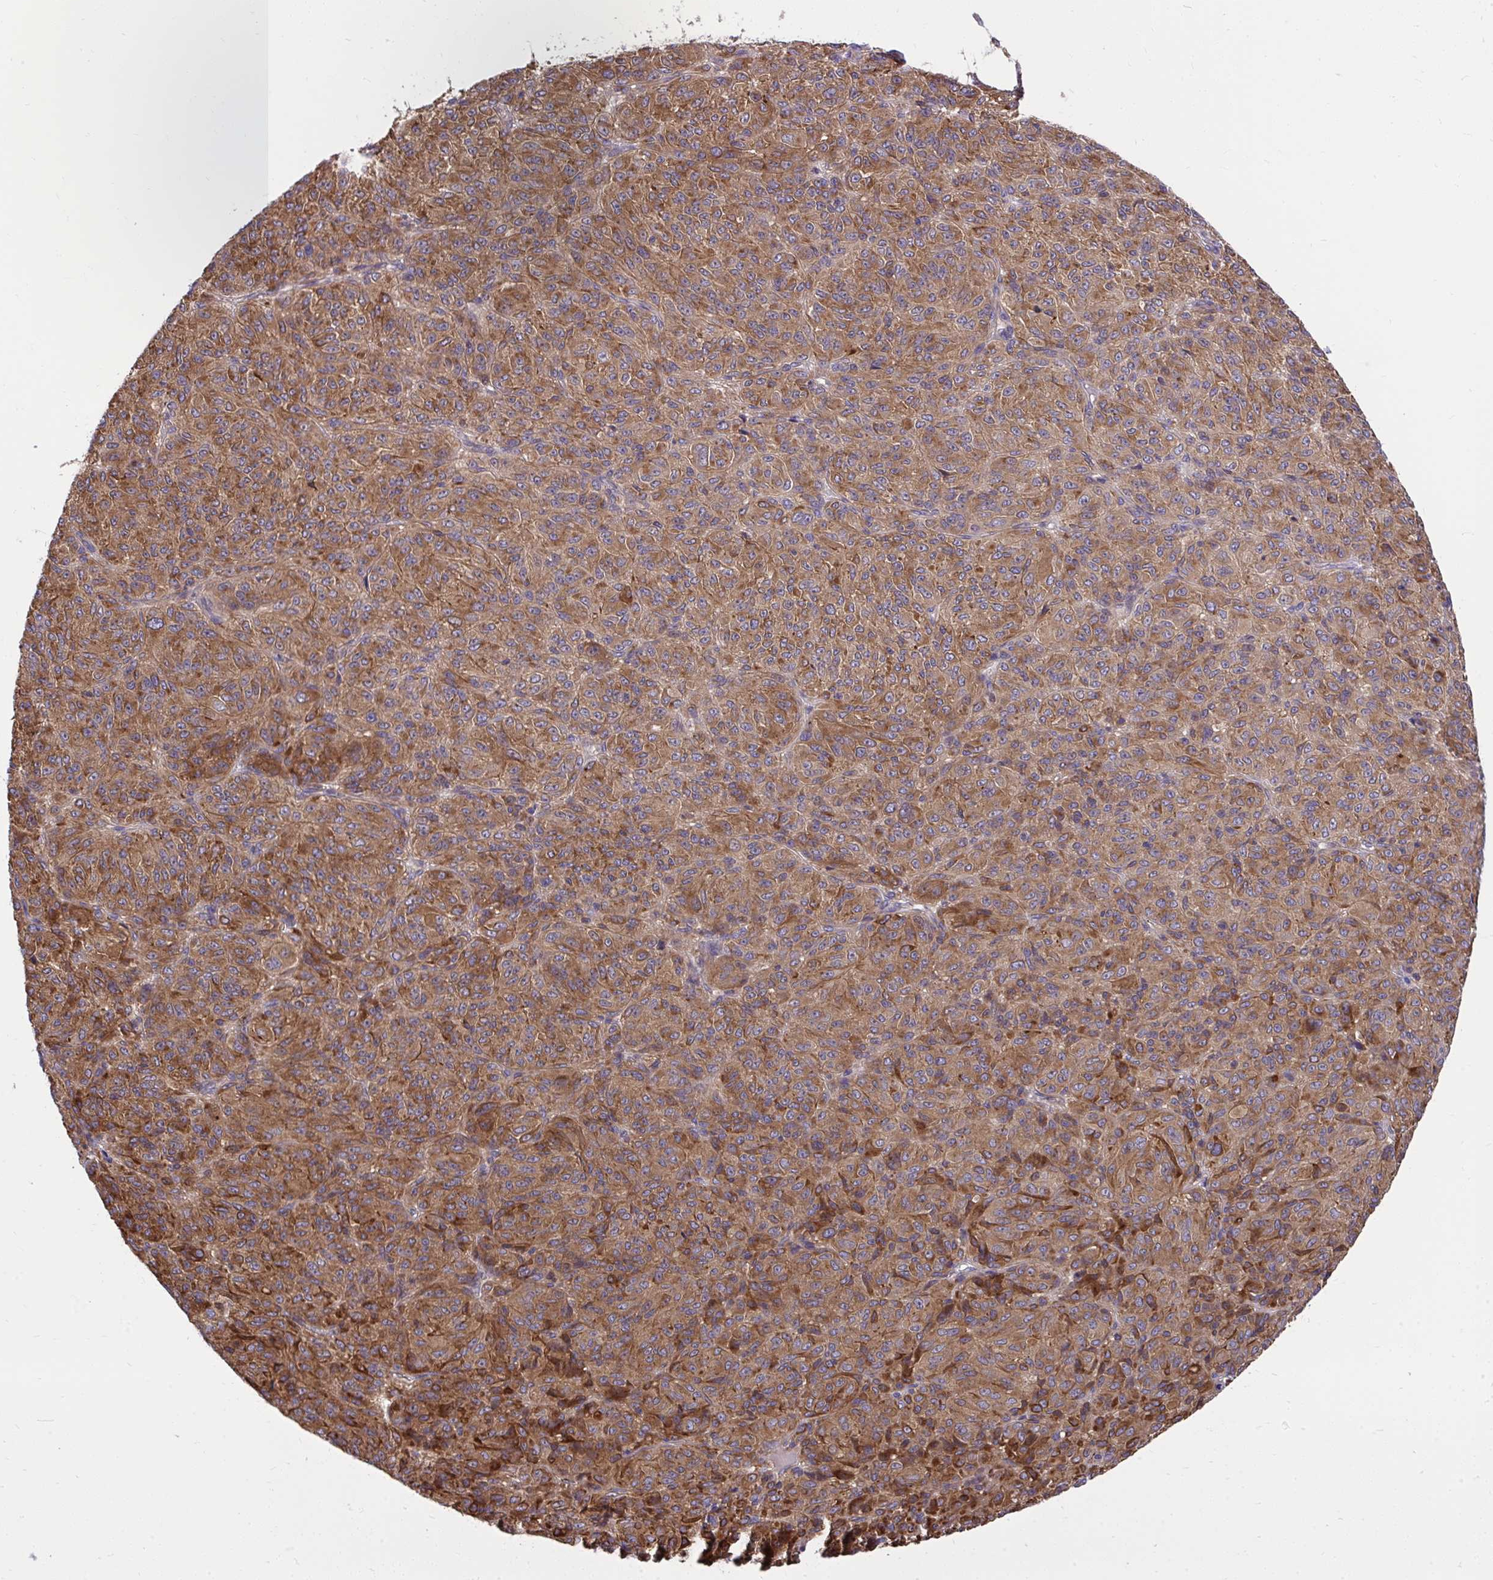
{"staining": {"intensity": "moderate", "quantity": ">75%", "location": "cytoplasmic/membranous"}, "tissue": "melanoma", "cell_type": "Tumor cells", "image_type": "cancer", "snomed": [{"axis": "morphology", "description": "Malignant melanoma, Metastatic site"}, {"axis": "topography", "description": "Brain"}], "caption": "Malignant melanoma (metastatic site) stained for a protein (brown) exhibits moderate cytoplasmic/membranous positive expression in approximately >75% of tumor cells.", "gene": "PAIP2", "patient": {"sex": "female", "age": 56}}